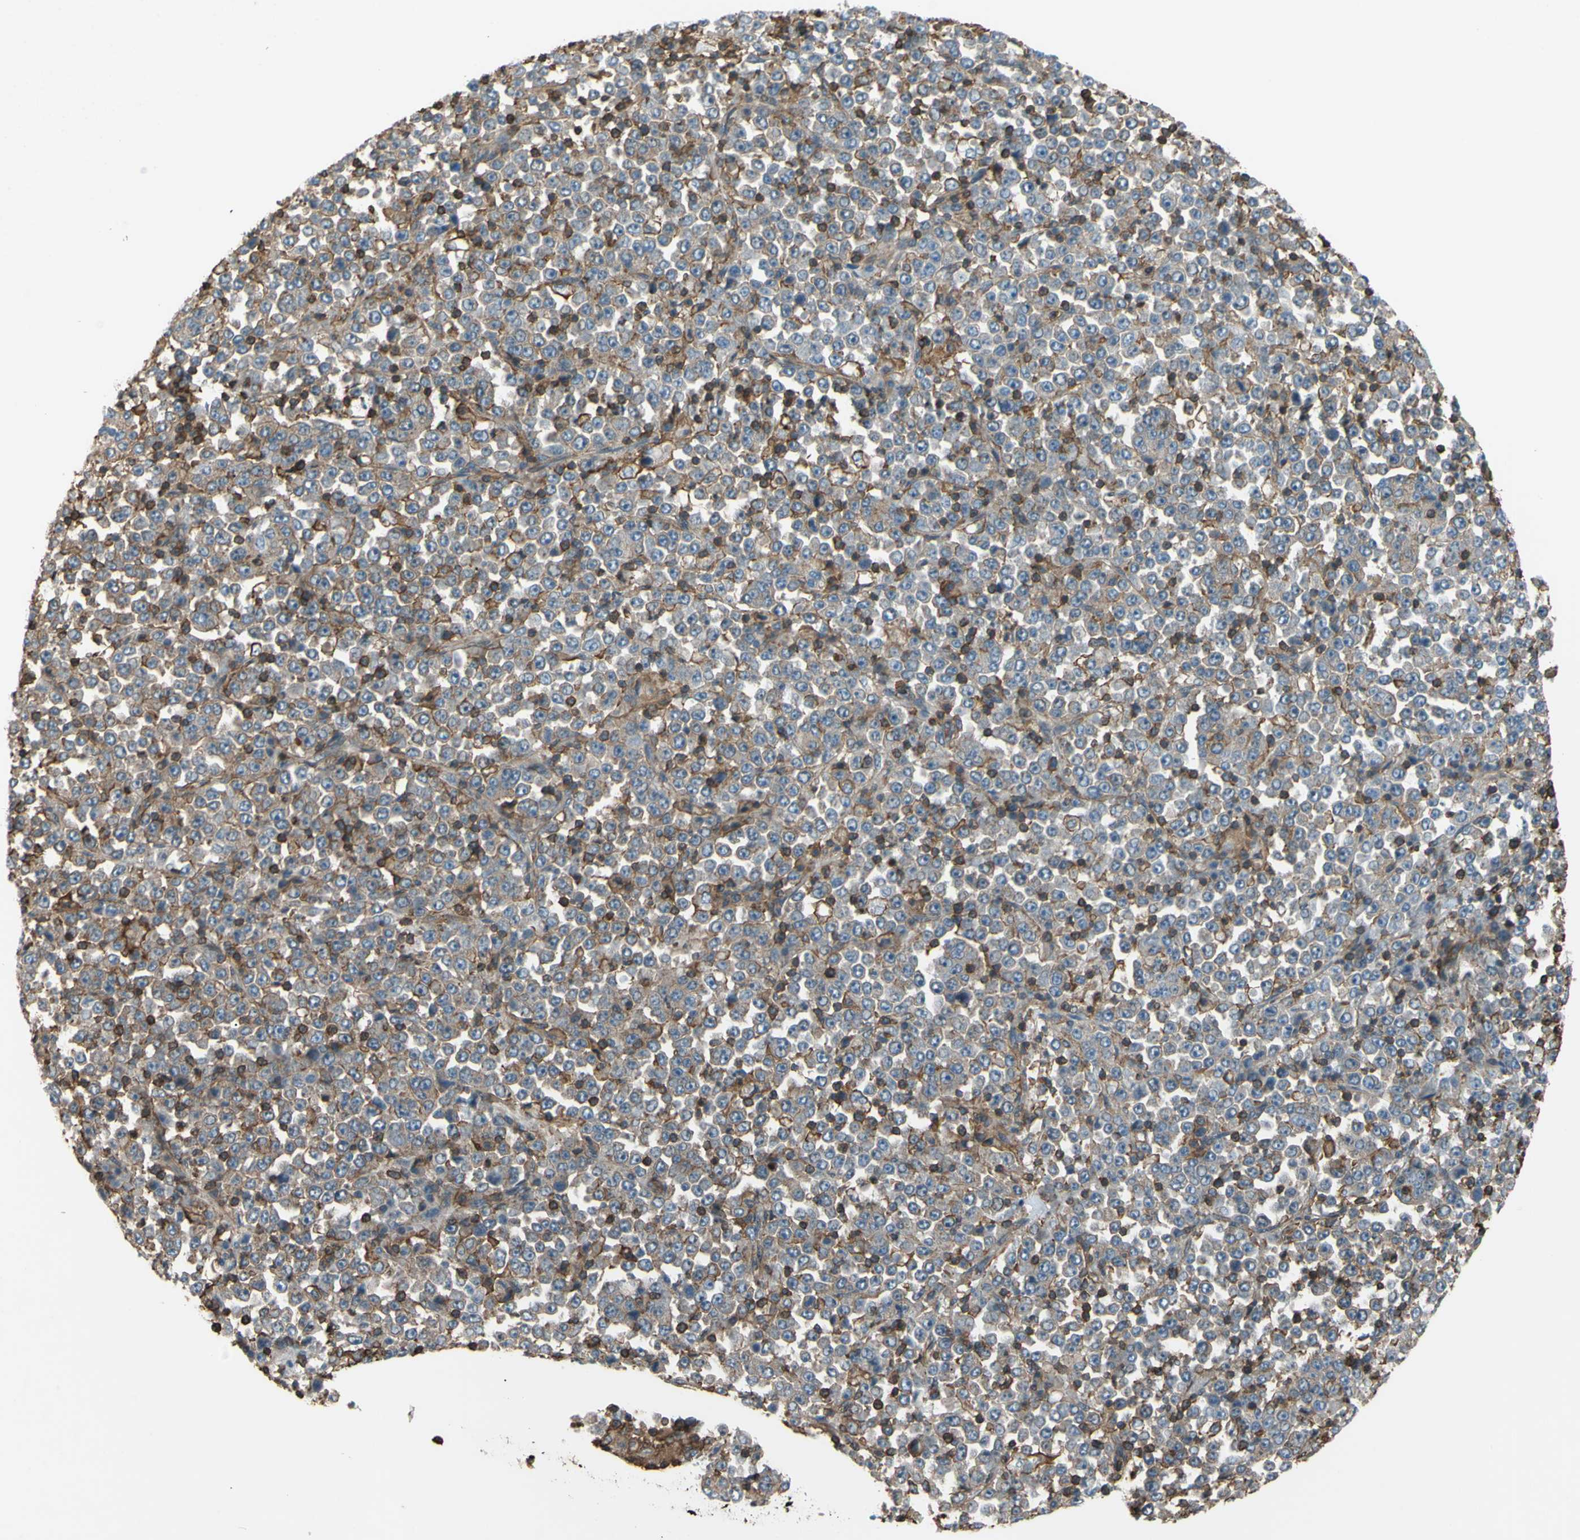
{"staining": {"intensity": "negative", "quantity": "none", "location": "none"}, "tissue": "stomach cancer", "cell_type": "Tumor cells", "image_type": "cancer", "snomed": [{"axis": "morphology", "description": "Normal tissue, NOS"}, {"axis": "morphology", "description": "Adenocarcinoma, NOS"}, {"axis": "topography", "description": "Stomach, upper"}, {"axis": "topography", "description": "Stomach"}], "caption": "Immunohistochemistry (IHC) micrograph of human stomach cancer (adenocarcinoma) stained for a protein (brown), which shows no expression in tumor cells.", "gene": "ADD3", "patient": {"sex": "male", "age": 59}}